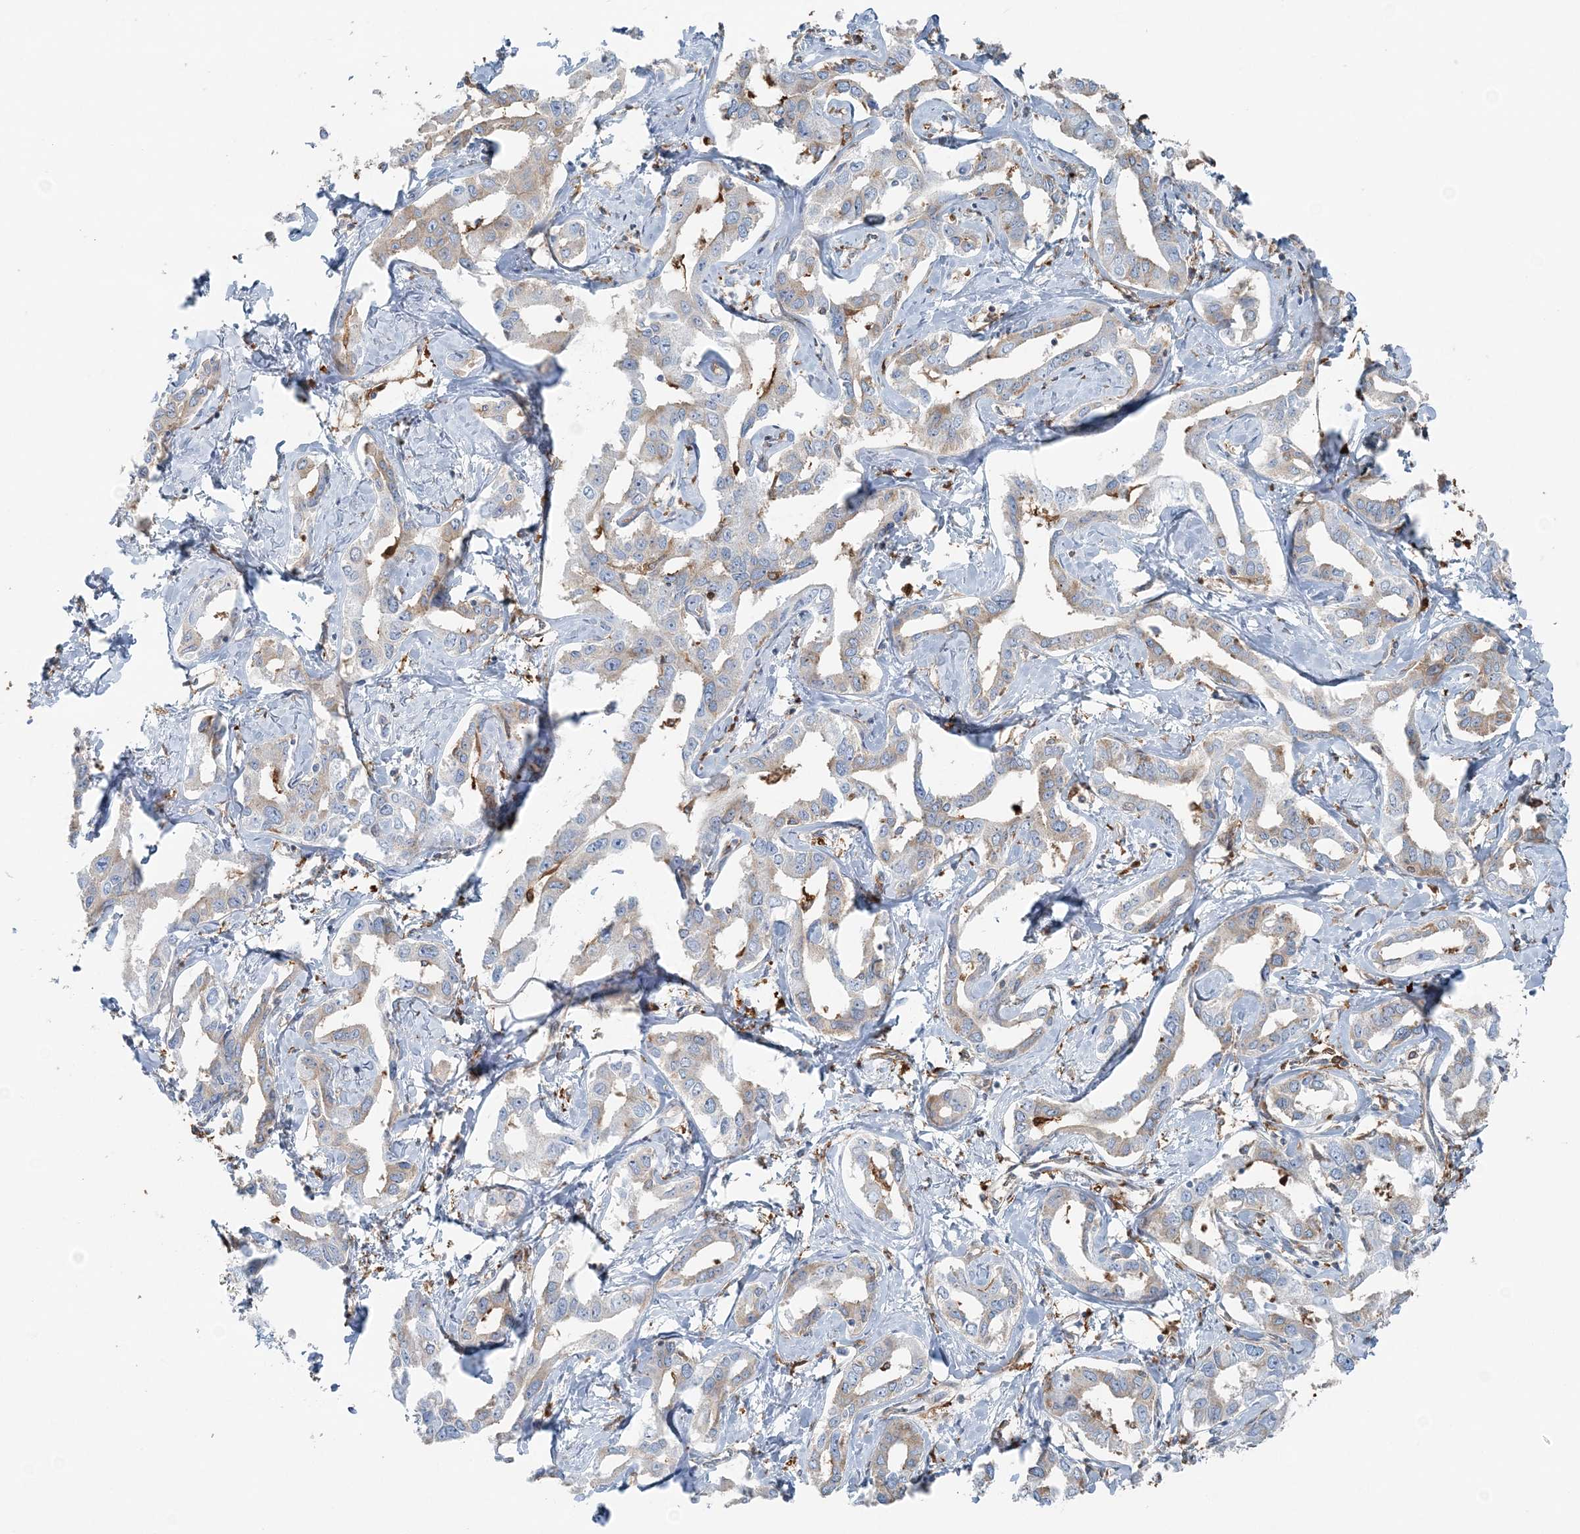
{"staining": {"intensity": "weak", "quantity": "25%-75%", "location": "cytoplasmic/membranous"}, "tissue": "liver cancer", "cell_type": "Tumor cells", "image_type": "cancer", "snomed": [{"axis": "morphology", "description": "Cholangiocarcinoma"}, {"axis": "topography", "description": "Liver"}], "caption": "Cholangiocarcinoma (liver) stained with a protein marker shows weak staining in tumor cells.", "gene": "SNX2", "patient": {"sex": "male", "age": 59}}